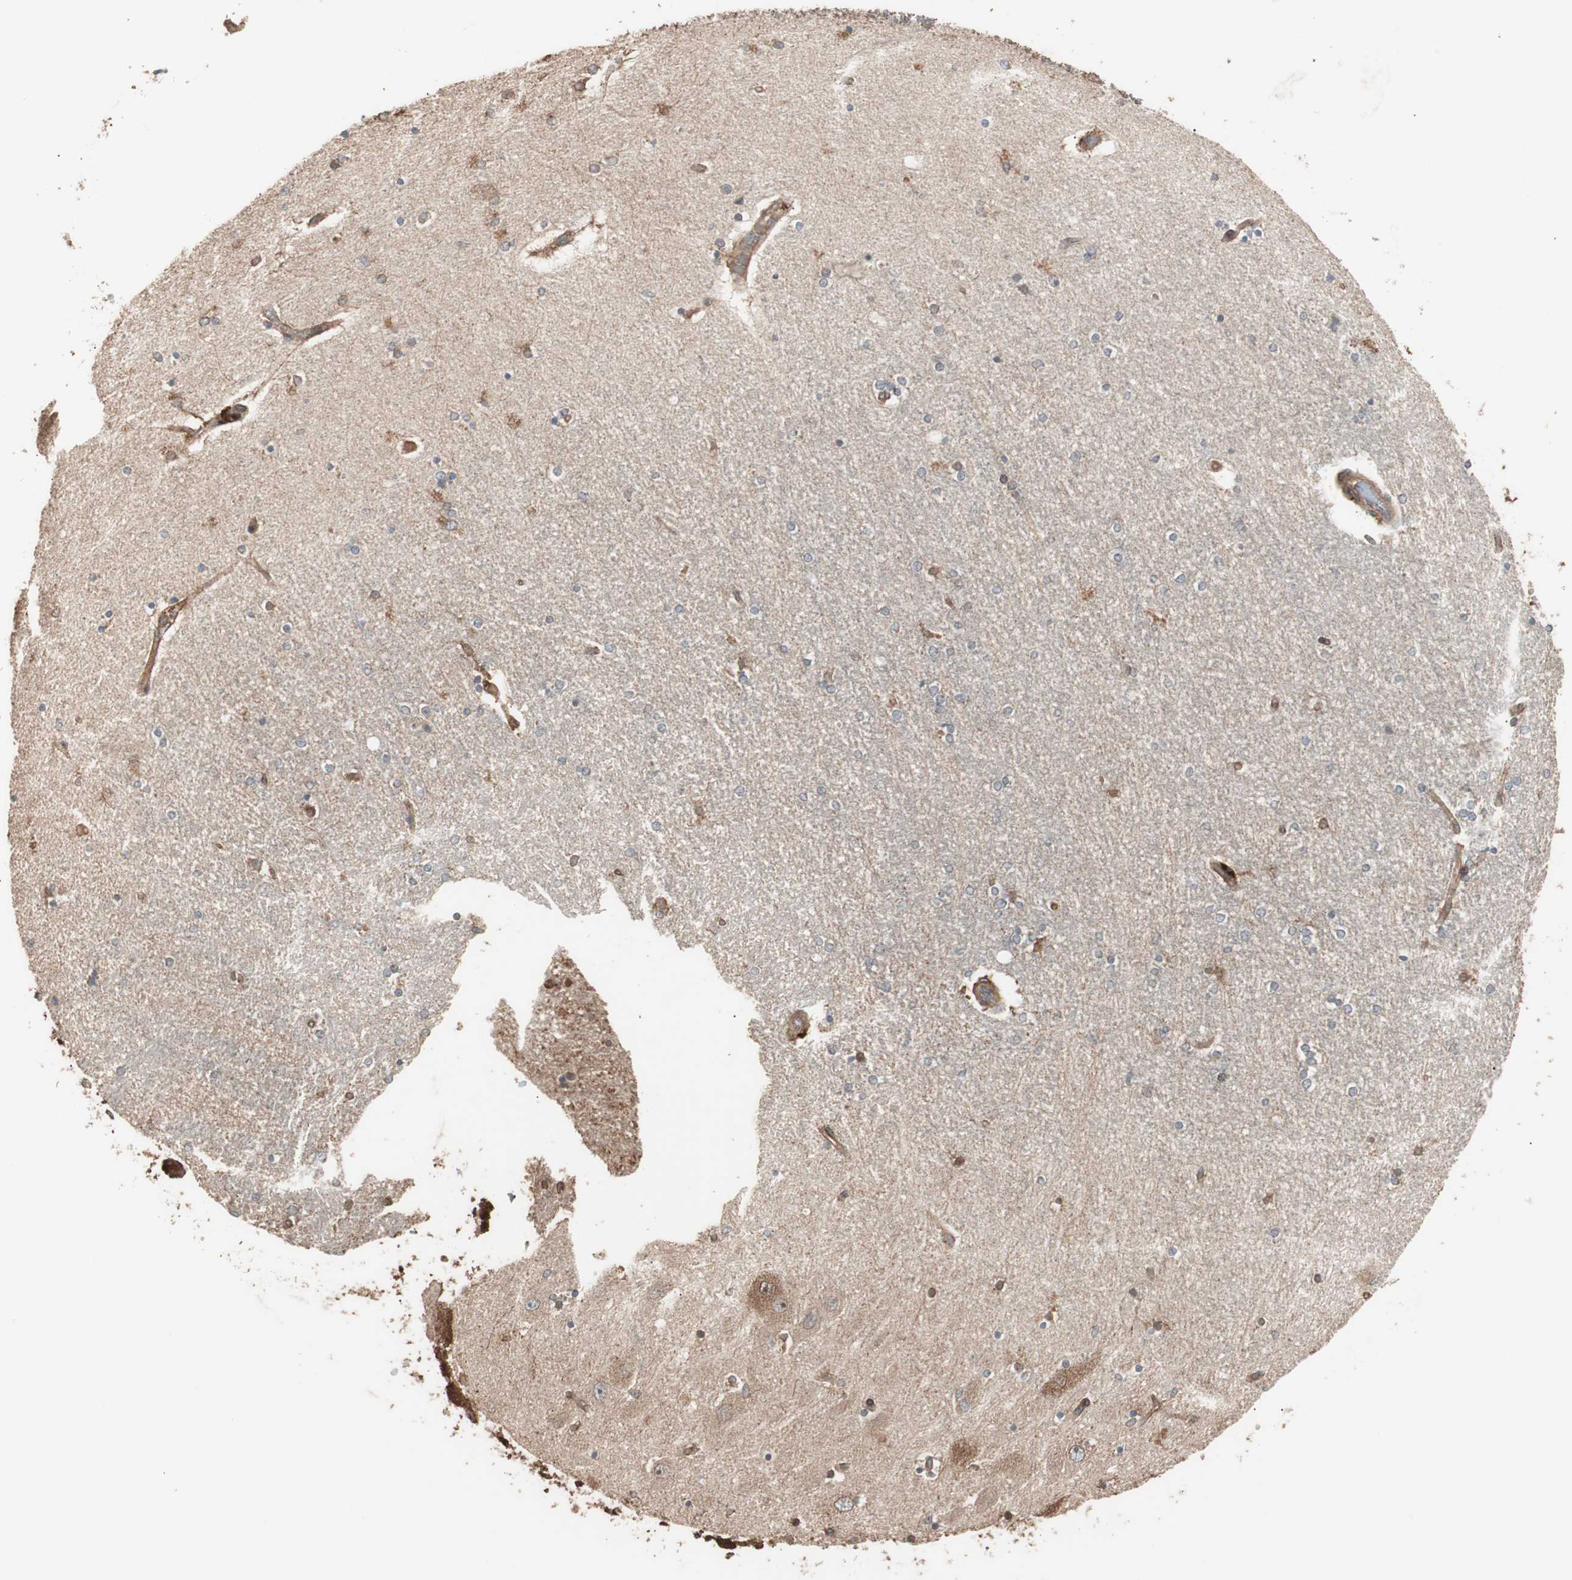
{"staining": {"intensity": "moderate", "quantity": "25%-75%", "location": "cytoplasmic/membranous"}, "tissue": "hippocampus", "cell_type": "Glial cells", "image_type": "normal", "snomed": [{"axis": "morphology", "description": "Normal tissue, NOS"}, {"axis": "topography", "description": "Hippocampus"}], "caption": "High-magnification brightfield microscopy of benign hippocampus stained with DAB (3,3'-diaminobenzidine) (brown) and counterstained with hematoxylin (blue). glial cells exhibit moderate cytoplasmic/membranous staining is seen in approximately25%-75% of cells.", "gene": "LZTS1", "patient": {"sex": "female", "age": 54}}